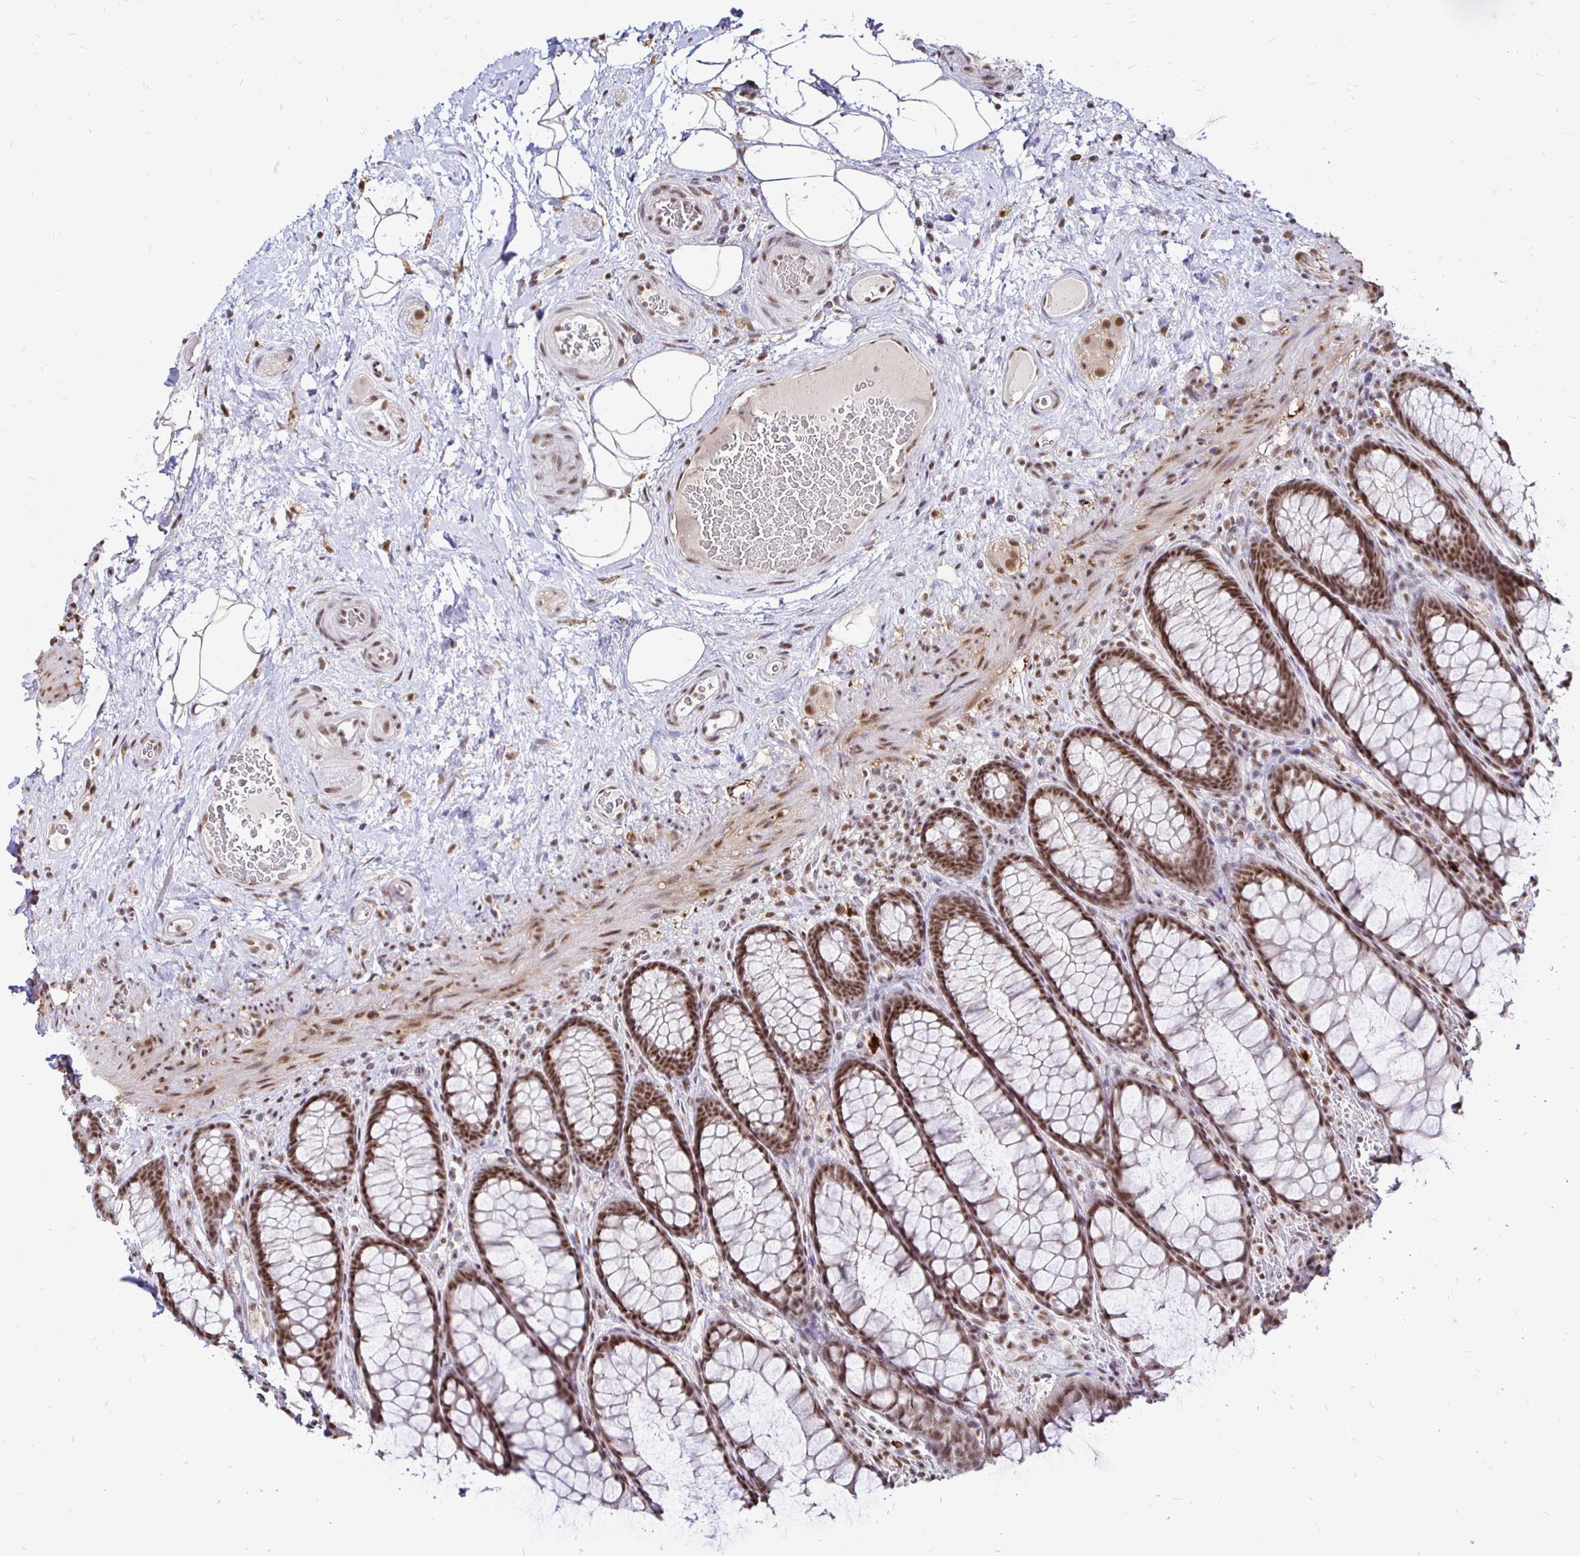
{"staining": {"intensity": "moderate", "quantity": ">75%", "location": "nuclear"}, "tissue": "rectum", "cell_type": "Glandular cells", "image_type": "normal", "snomed": [{"axis": "morphology", "description": "Normal tissue, NOS"}, {"axis": "topography", "description": "Rectum"}], "caption": "Protein expression analysis of unremarkable human rectum reveals moderate nuclear positivity in approximately >75% of glandular cells. Immunohistochemistry stains the protein of interest in brown and the nuclei are stained blue.", "gene": "SIN3A", "patient": {"sex": "female", "age": 67}}